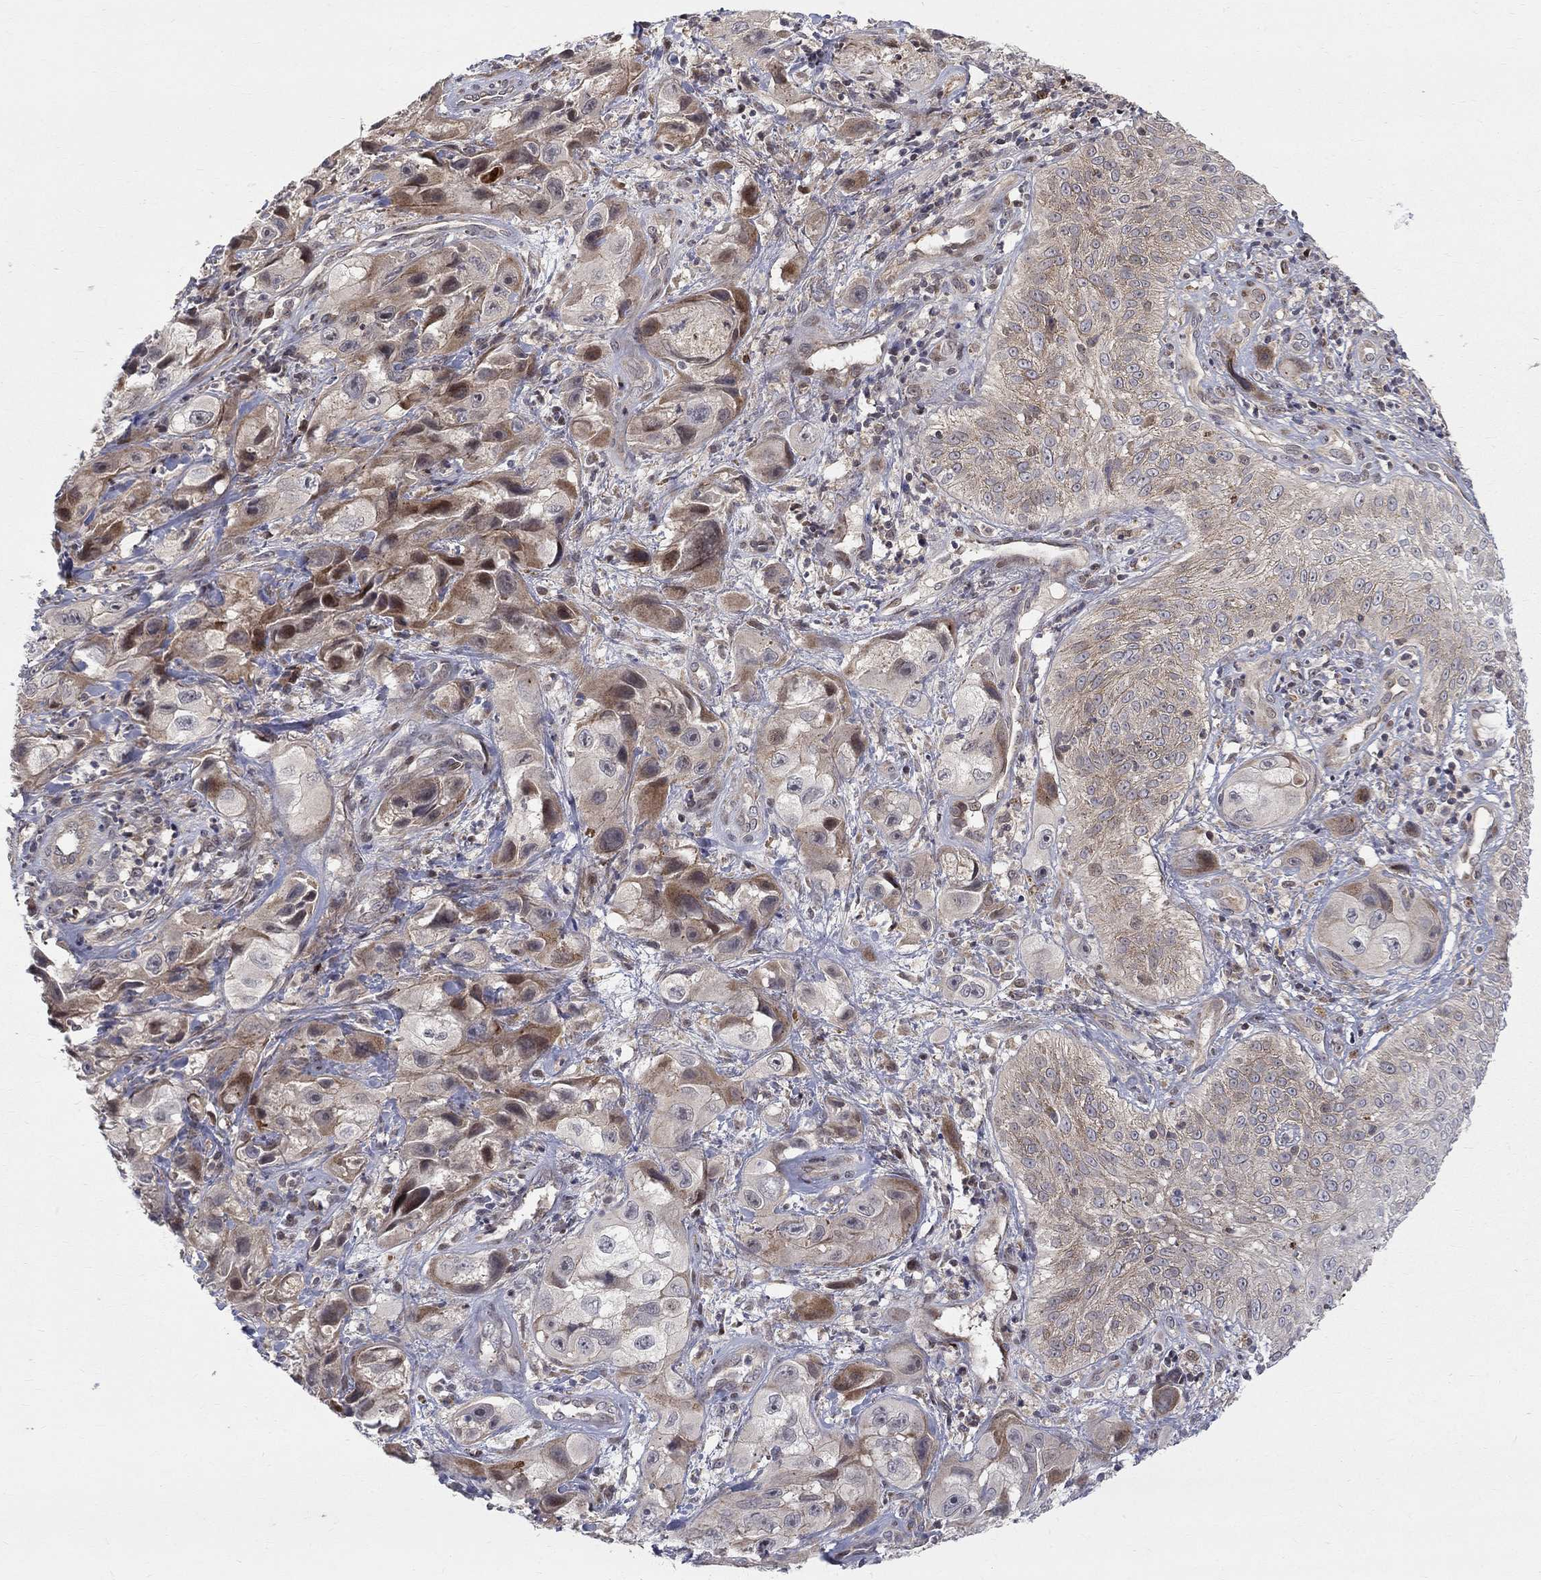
{"staining": {"intensity": "moderate", "quantity": "<25%", "location": "cytoplasmic/membranous"}, "tissue": "skin cancer", "cell_type": "Tumor cells", "image_type": "cancer", "snomed": [{"axis": "morphology", "description": "Squamous cell carcinoma, NOS"}, {"axis": "topography", "description": "Skin"}, {"axis": "topography", "description": "Subcutis"}], "caption": "An image of human squamous cell carcinoma (skin) stained for a protein displays moderate cytoplasmic/membranous brown staining in tumor cells. Using DAB (3,3'-diaminobenzidine) (brown) and hematoxylin (blue) stains, captured at high magnification using brightfield microscopy.", "gene": "WDR19", "patient": {"sex": "male", "age": 73}}